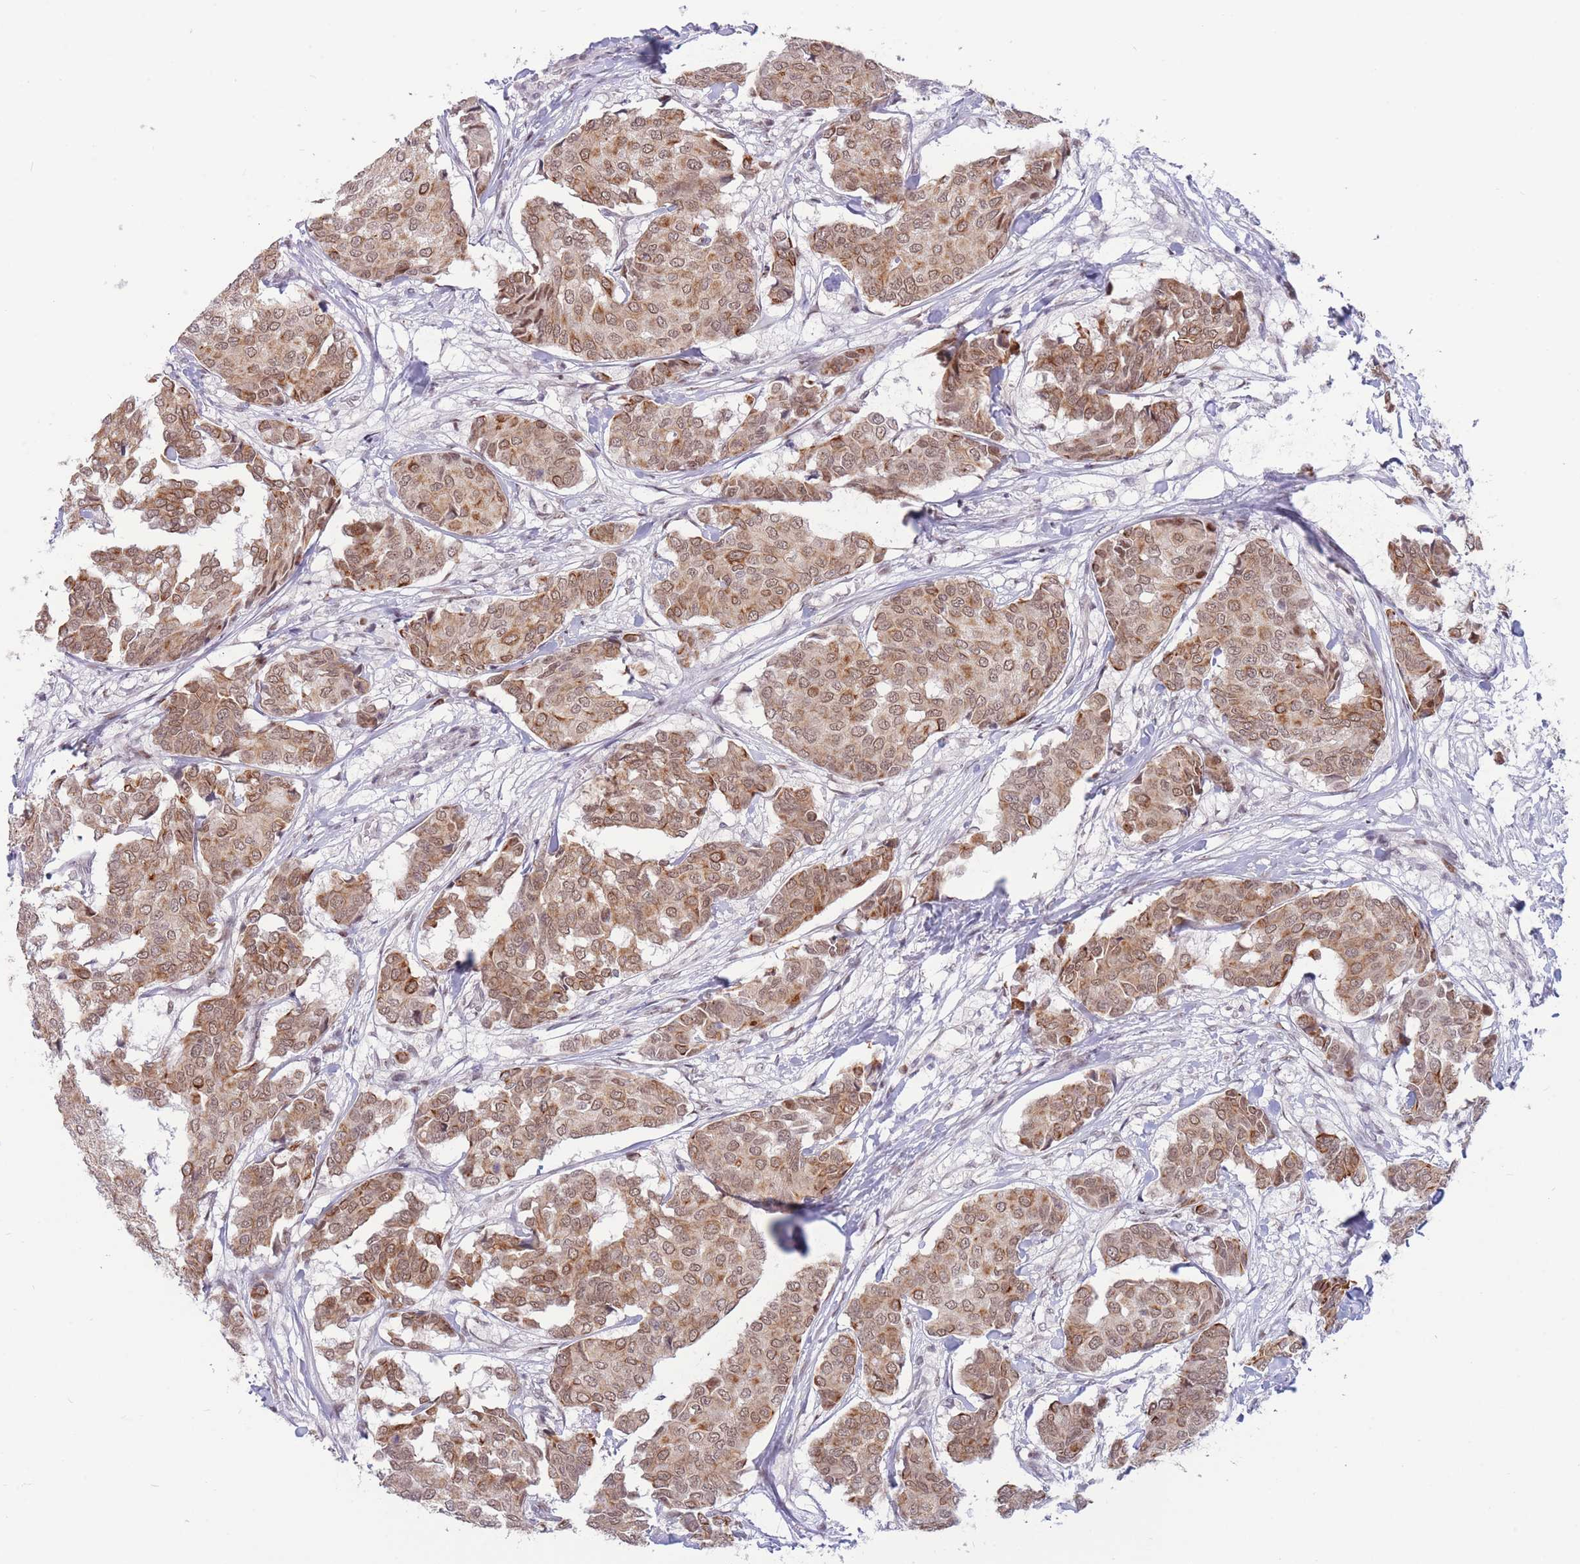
{"staining": {"intensity": "moderate", "quantity": ">75%", "location": "cytoplasmic/membranous,nuclear"}, "tissue": "breast cancer", "cell_type": "Tumor cells", "image_type": "cancer", "snomed": [{"axis": "morphology", "description": "Duct carcinoma"}, {"axis": "topography", "description": "Breast"}], "caption": "IHC staining of breast invasive ductal carcinoma, which exhibits medium levels of moderate cytoplasmic/membranous and nuclear staining in approximately >75% of tumor cells indicating moderate cytoplasmic/membranous and nuclear protein expression. The staining was performed using DAB (3,3'-diaminobenzidine) (brown) for protein detection and nuclei were counterstained in hematoxylin (blue).", "gene": "TARBP2", "patient": {"sex": "female", "age": 75}}